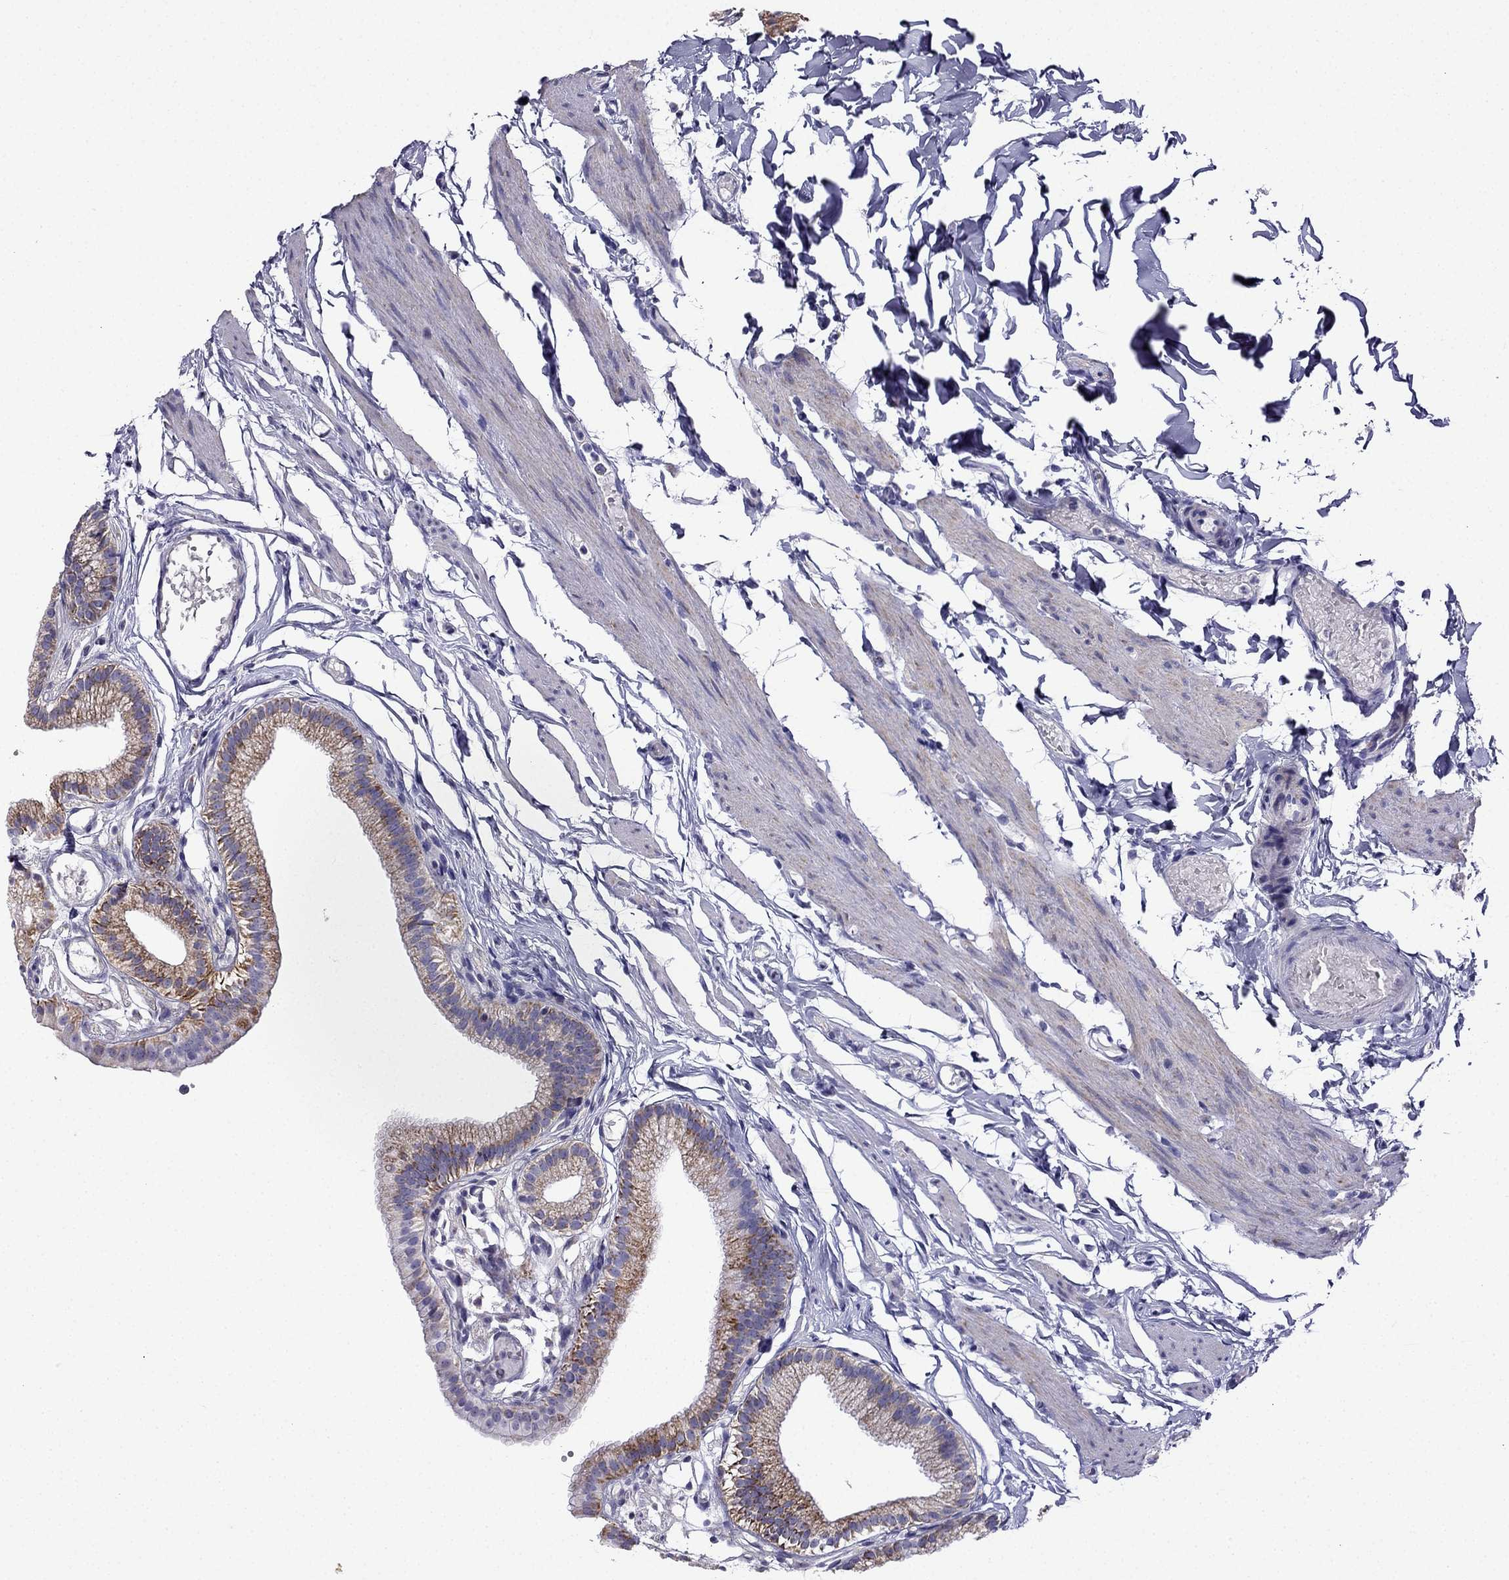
{"staining": {"intensity": "moderate", "quantity": "25%-75%", "location": "cytoplasmic/membranous"}, "tissue": "gallbladder", "cell_type": "Glandular cells", "image_type": "normal", "snomed": [{"axis": "morphology", "description": "Normal tissue, NOS"}, {"axis": "topography", "description": "Gallbladder"}], "caption": "Gallbladder was stained to show a protein in brown. There is medium levels of moderate cytoplasmic/membranous expression in approximately 25%-75% of glandular cells. Immunohistochemistry stains the protein in brown and the nuclei are stained blue.", "gene": "KIF5A", "patient": {"sex": "female", "age": 45}}